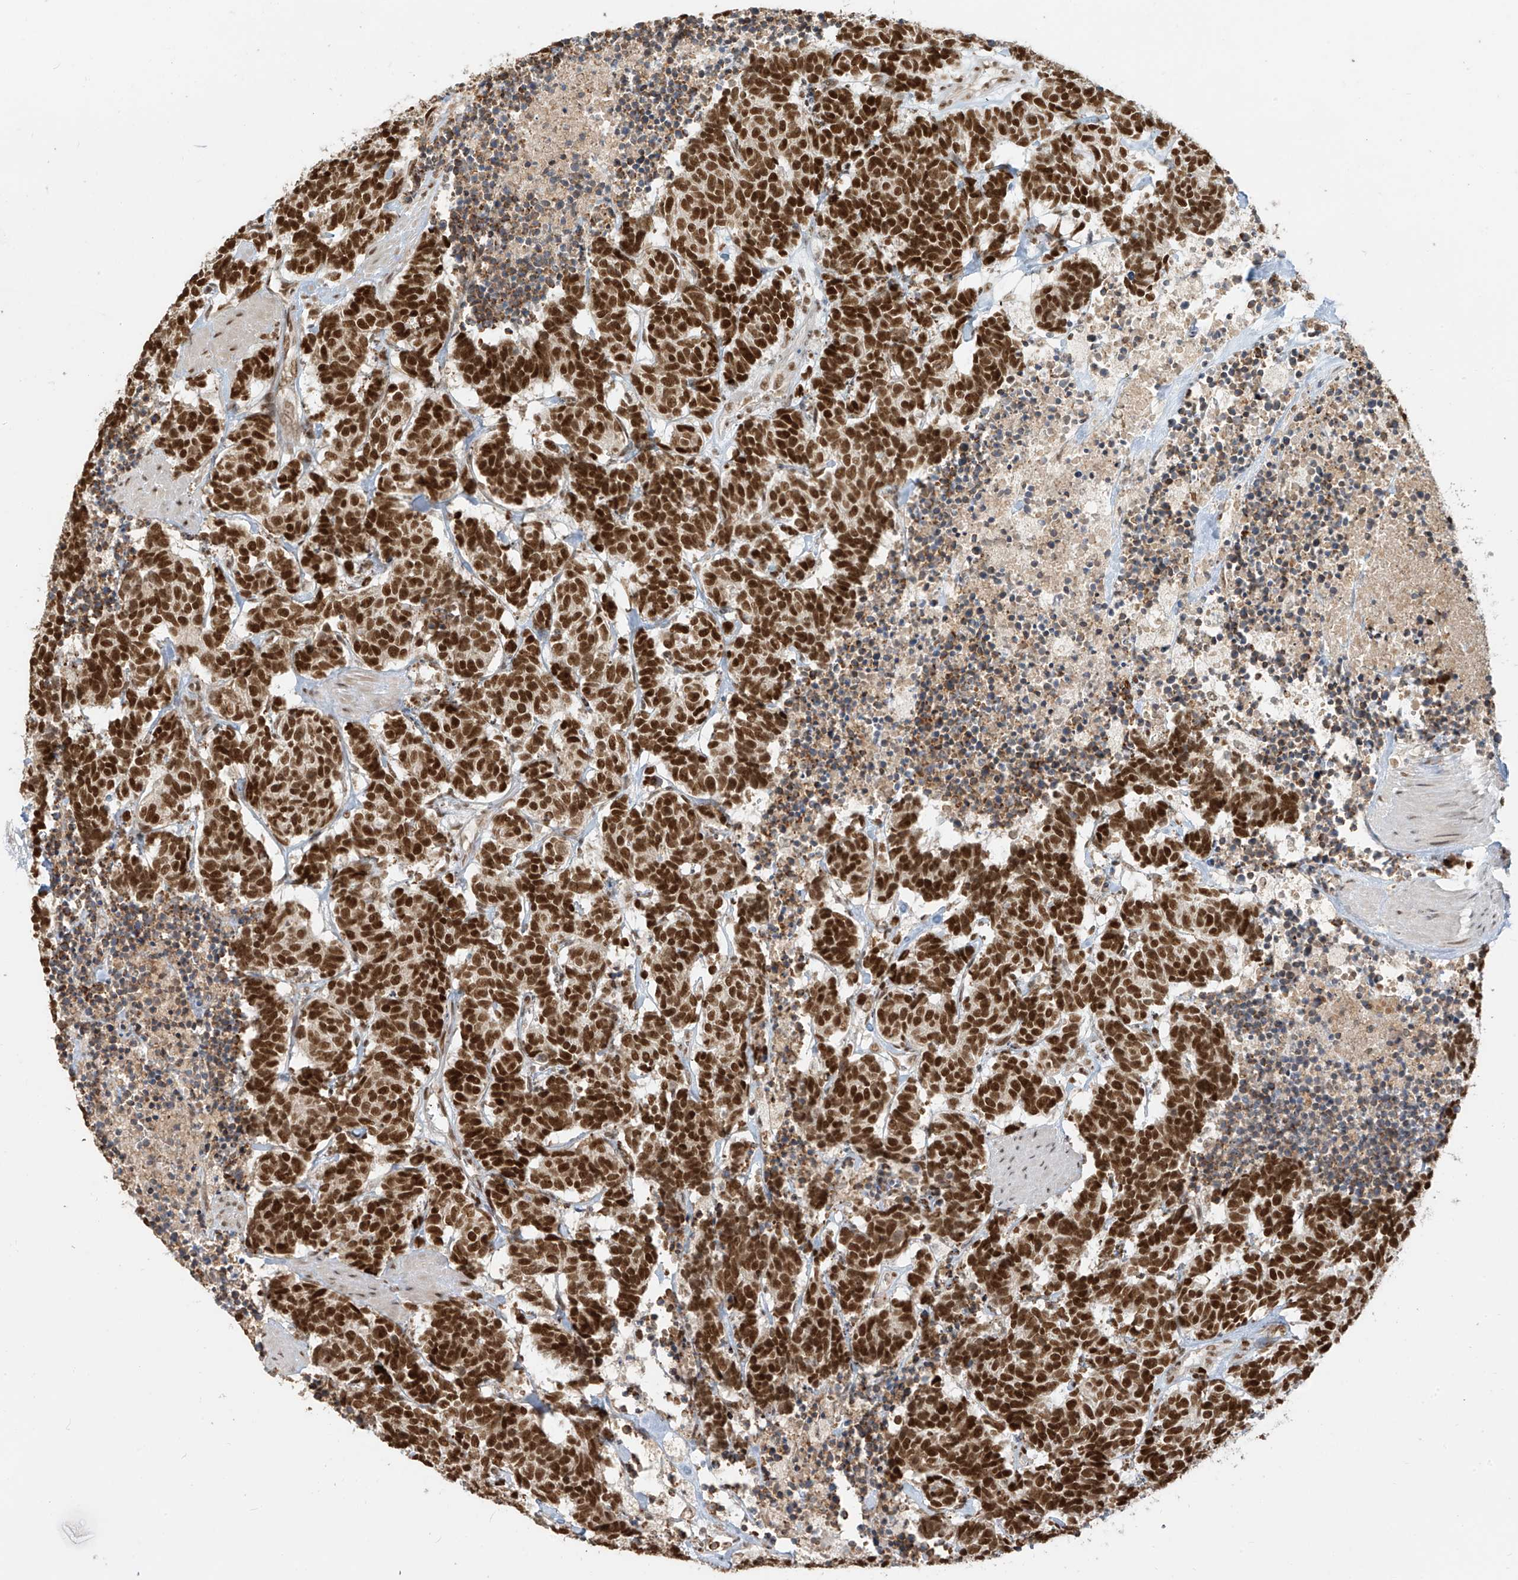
{"staining": {"intensity": "strong", "quantity": ">75%", "location": "nuclear"}, "tissue": "carcinoid", "cell_type": "Tumor cells", "image_type": "cancer", "snomed": [{"axis": "morphology", "description": "Carcinoma, NOS"}, {"axis": "morphology", "description": "Carcinoid, malignant, NOS"}, {"axis": "topography", "description": "Urinary bladder"}], "caption": "Immunohistochemical staining of human carcinoid displays high levels of strong nuclear protein expression in approximately >75% of tumor cells.", "gene": "ZMYM2", "patient": {"sex": "male", "age": 57}}